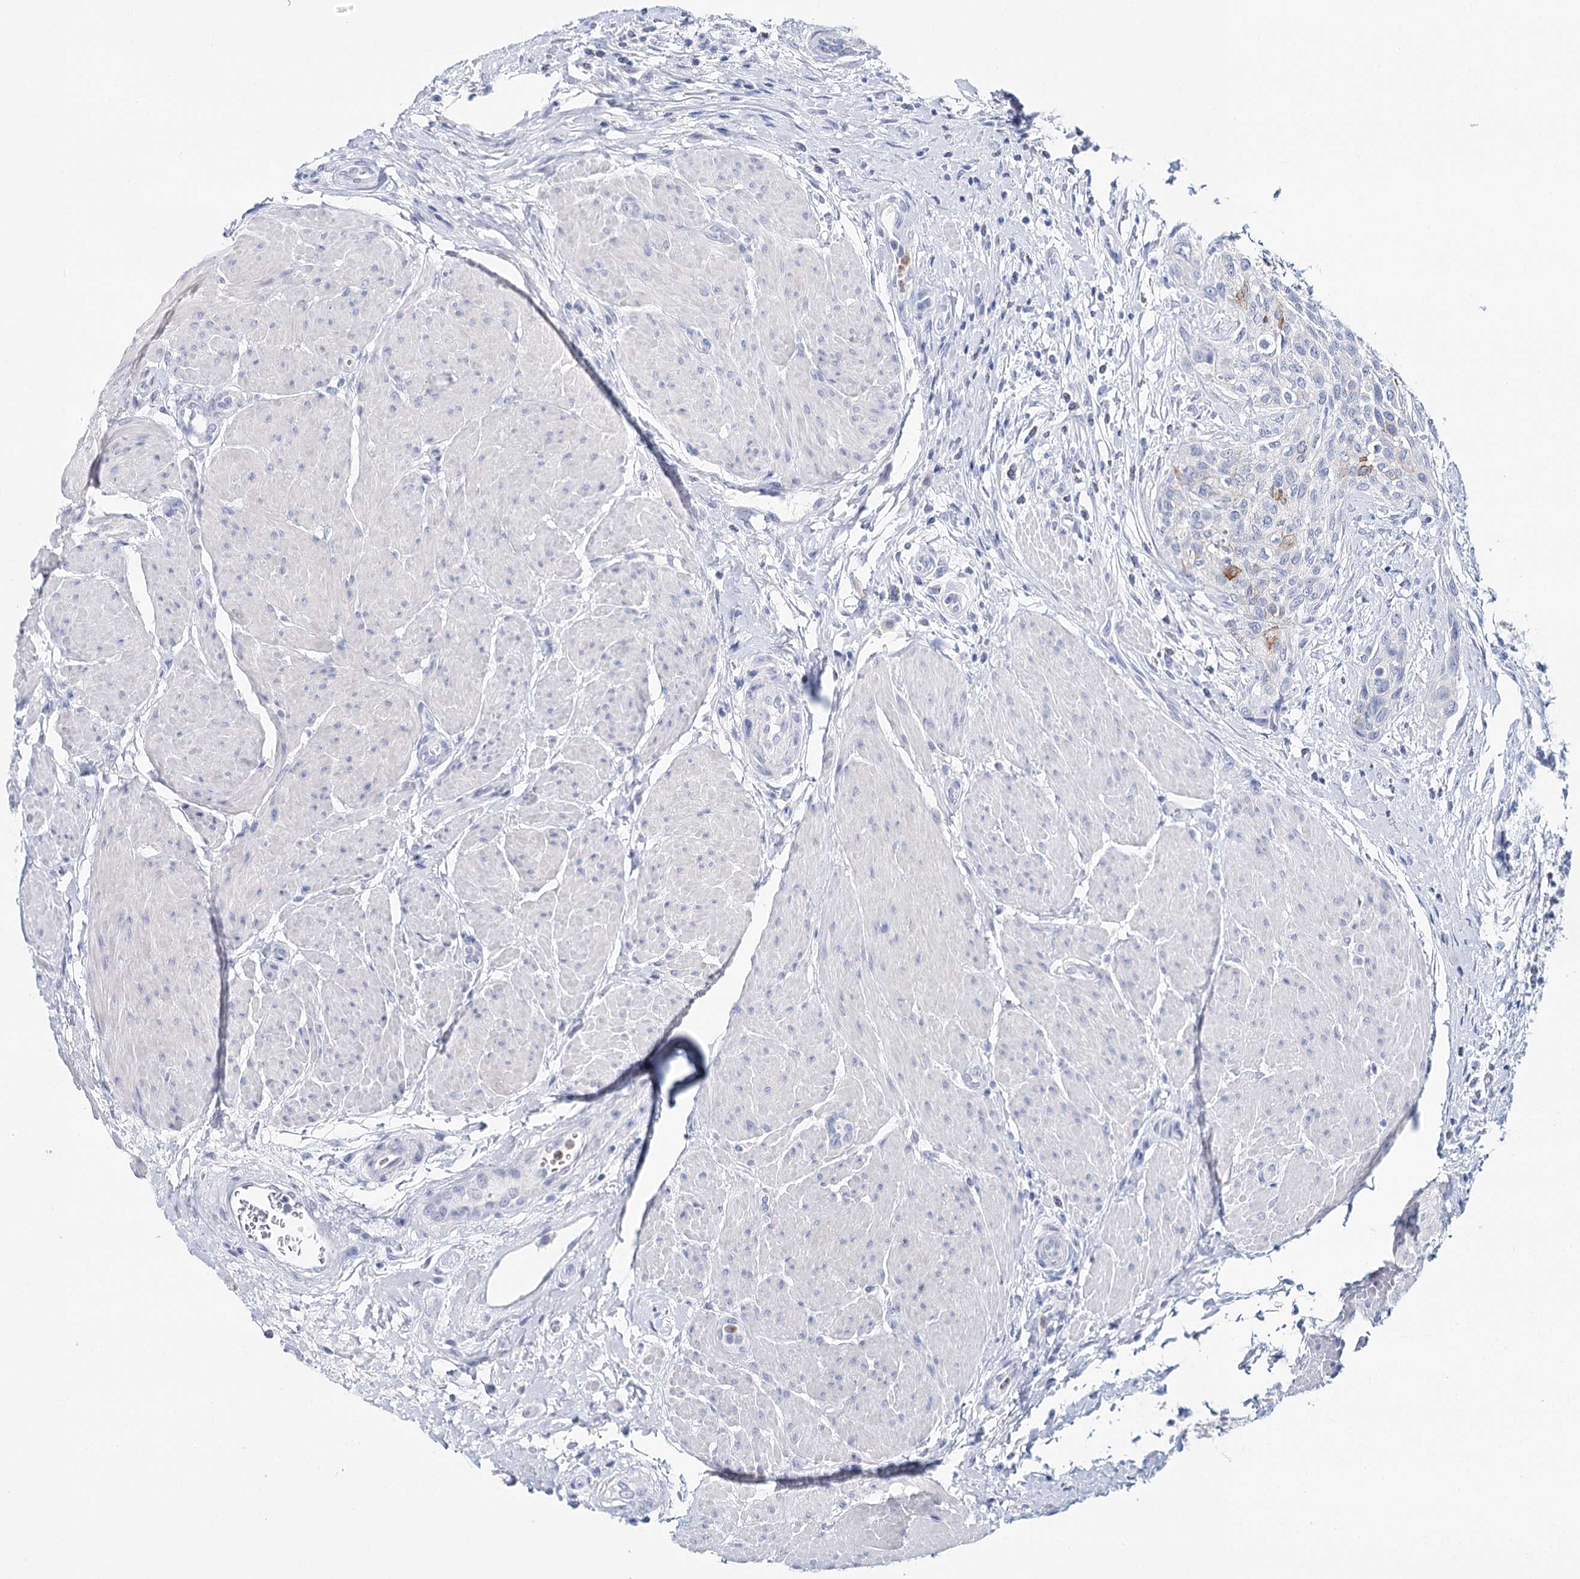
{"staining": {"intensity": "negative", "quantity": "none", "location": "none"}, "tissue": "urothelial cancer", "cell_type": "Tumor cells", "image_type": "cancer", "snomed": [{"axis": "morphology", "description": "Normal tissue, NOS"}, {"axis": "morphology", "description": "Urothelial carcinoma, NOS"}, {"axis": "topography", "description": "Urinary bladder"}, {"axis": "topography", "description": "Peripheral nerve tissue"}], "caption": "A histopathology image of human urothelial cancer is negative for staining in tumor cells.", "gene": "CEACAM8", "patient": {"sex": "male", "age": 35}}